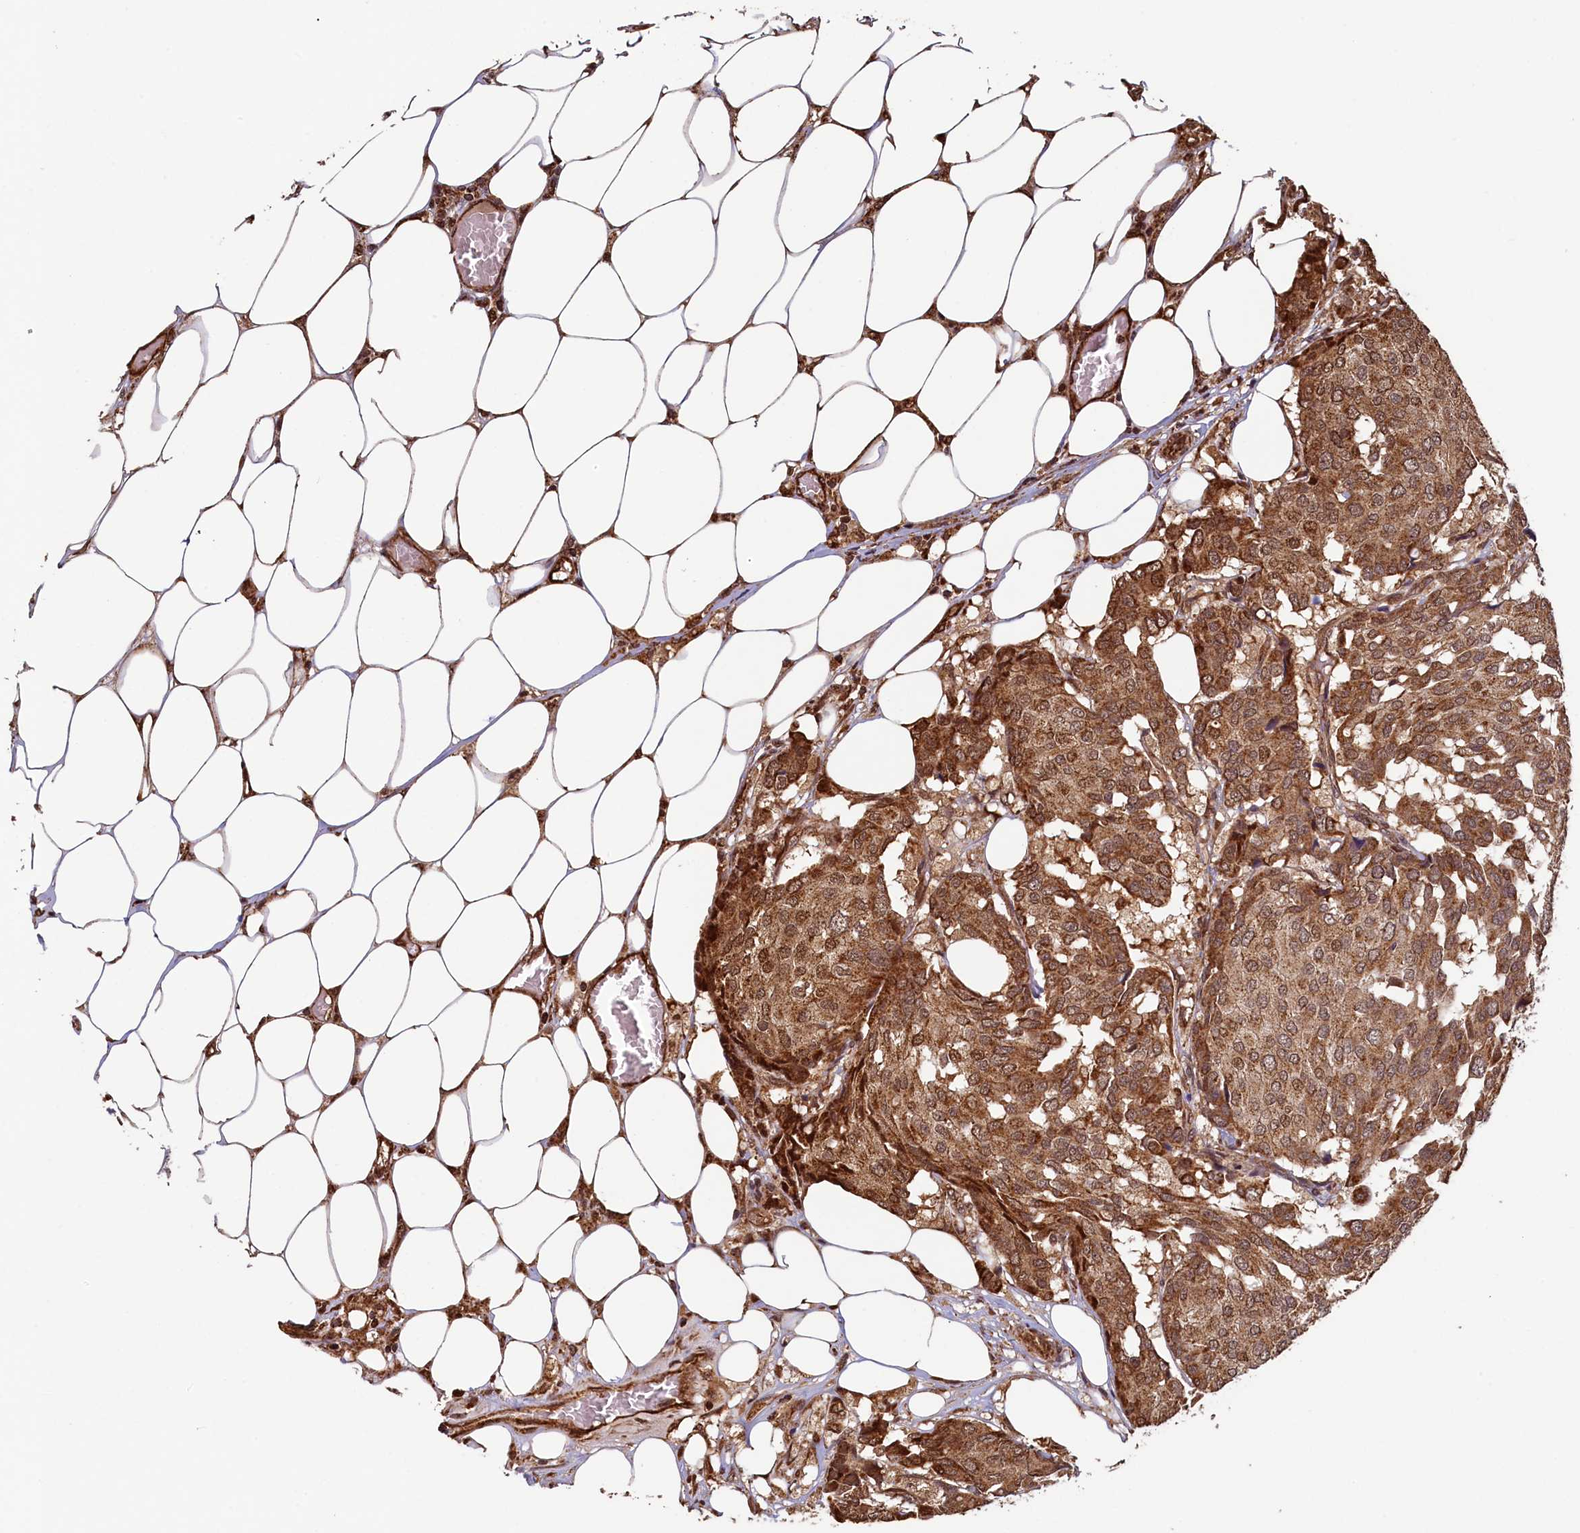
{"staining": {"intensity": "moderate", "quantity": ">75%", "location": "cytoplasmic/membranous,nuclear"}, "tissue": "breast cancer", "cell_type": "Tumor cells", "image_type": "cancer", "snomed": [{"axis": "morphology", "description": "Duct carcinoma"}, {"axis": "topography", "description": "Breast"}], "caption": "High-power microscopy captured an immunohistochemistry (IHC) micrograph of breast cancer (invasive ductal carcinoma), revealing moderate cytoplasmic/membranous and nuclear staining in about >75% of tumor cells.", "gene": "ACSBG1", "patient": {"sex": "female", "age": 75}}